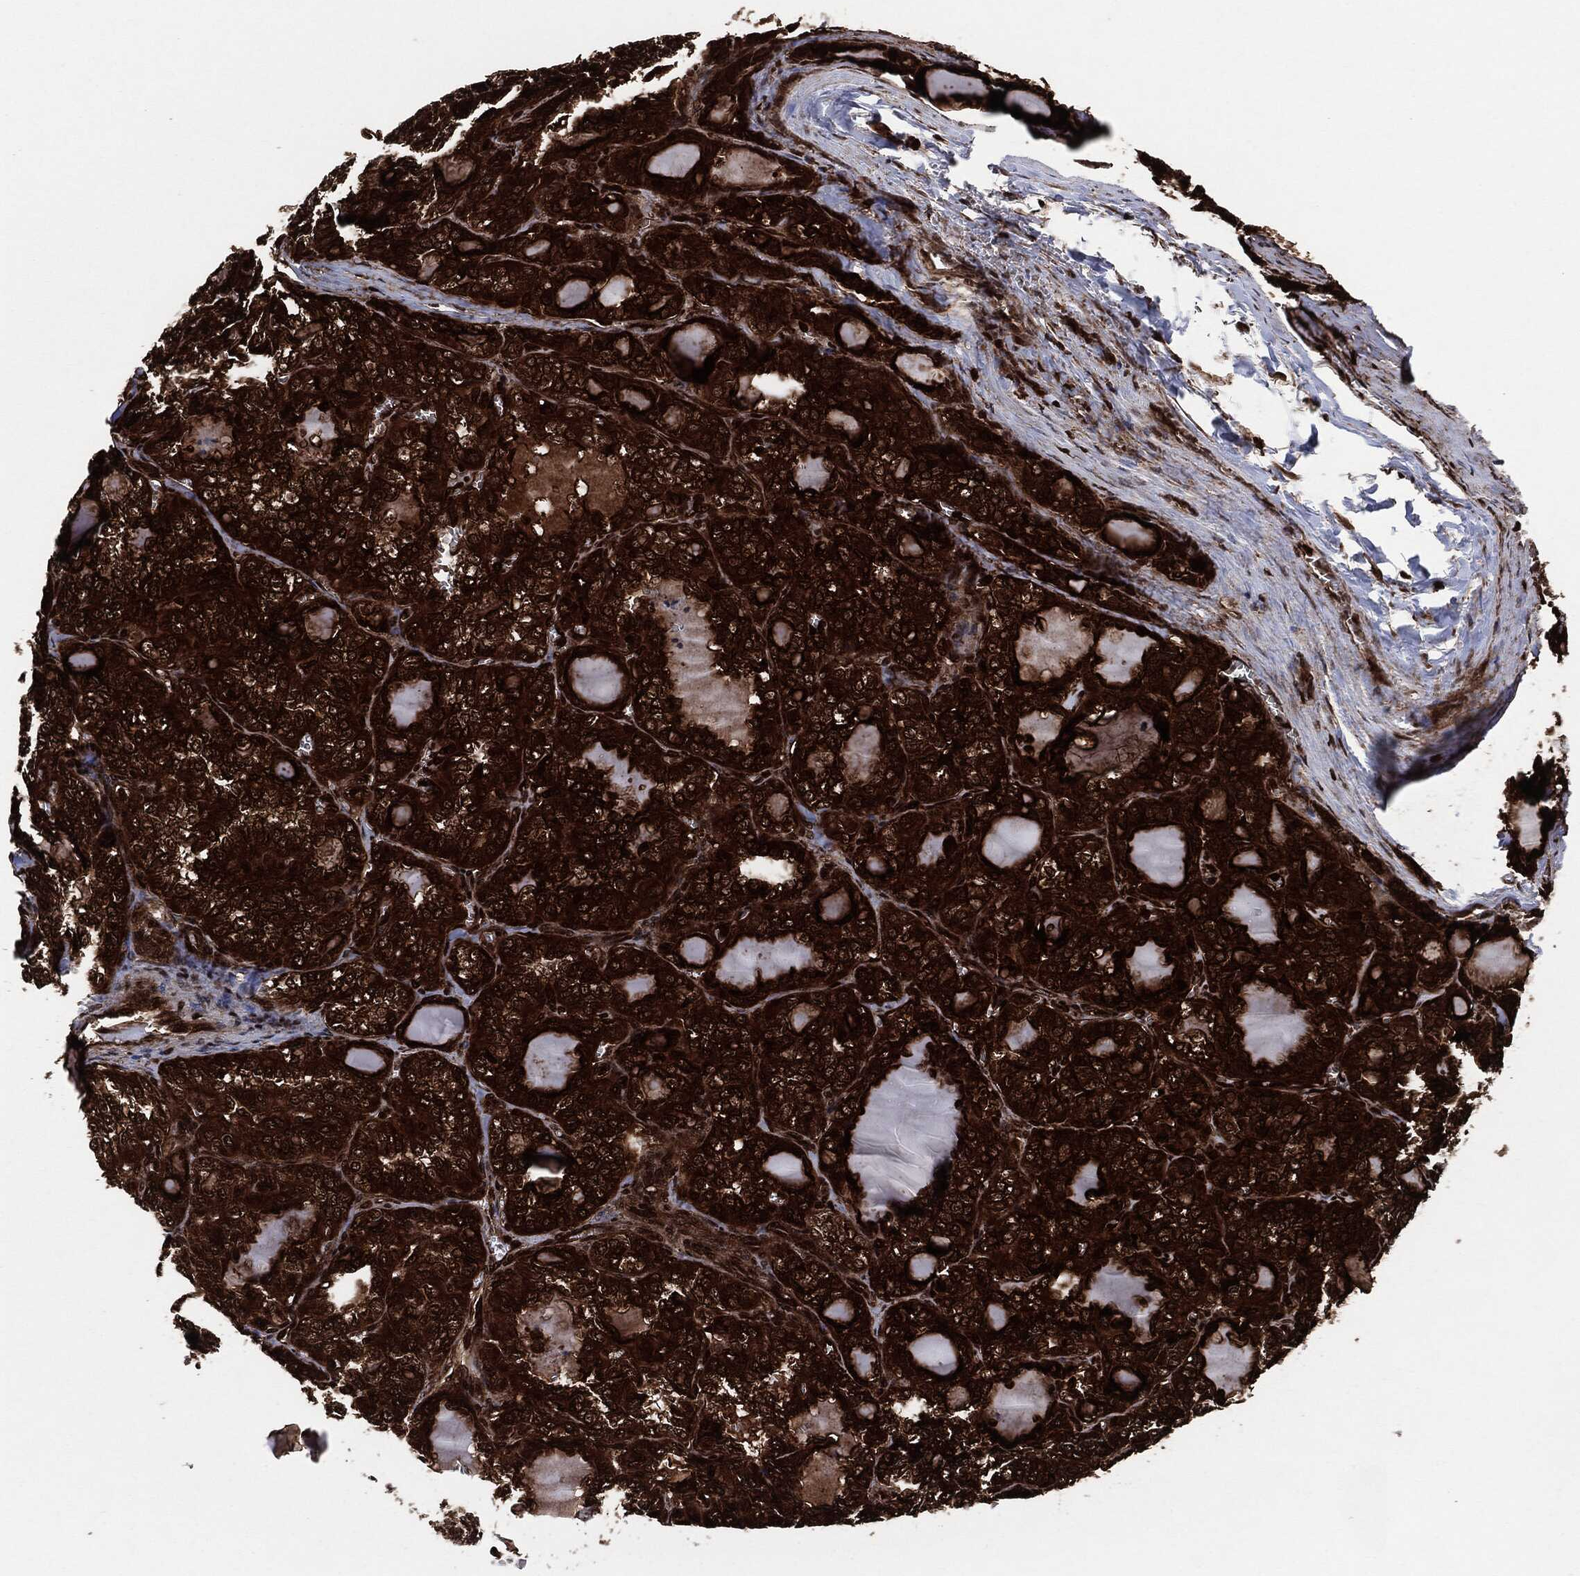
{"staining": {"intensity": "strong", "quantity": ">75%", "location": "cytoplasmic/membranous"}, "tissue": "thyroid cancer", "cell_type": "Tumor cells", "image_type": "cancer", "snomed": [{"axis": "morphology", "description": "Papillary adenocarcinoma, NOS"}, {"axis": "topography", "description": "Thyroid gland"}], "caption": "DAB (3,3'-diaminobenzidine) immunohistochemical staining of human thyroid cancer displays strong cytoplasmic/membranous protein staining in approximately >75% of tumor cells.", "gene": "YWHAB", "patient": {"sex": "female", "age": 41}}